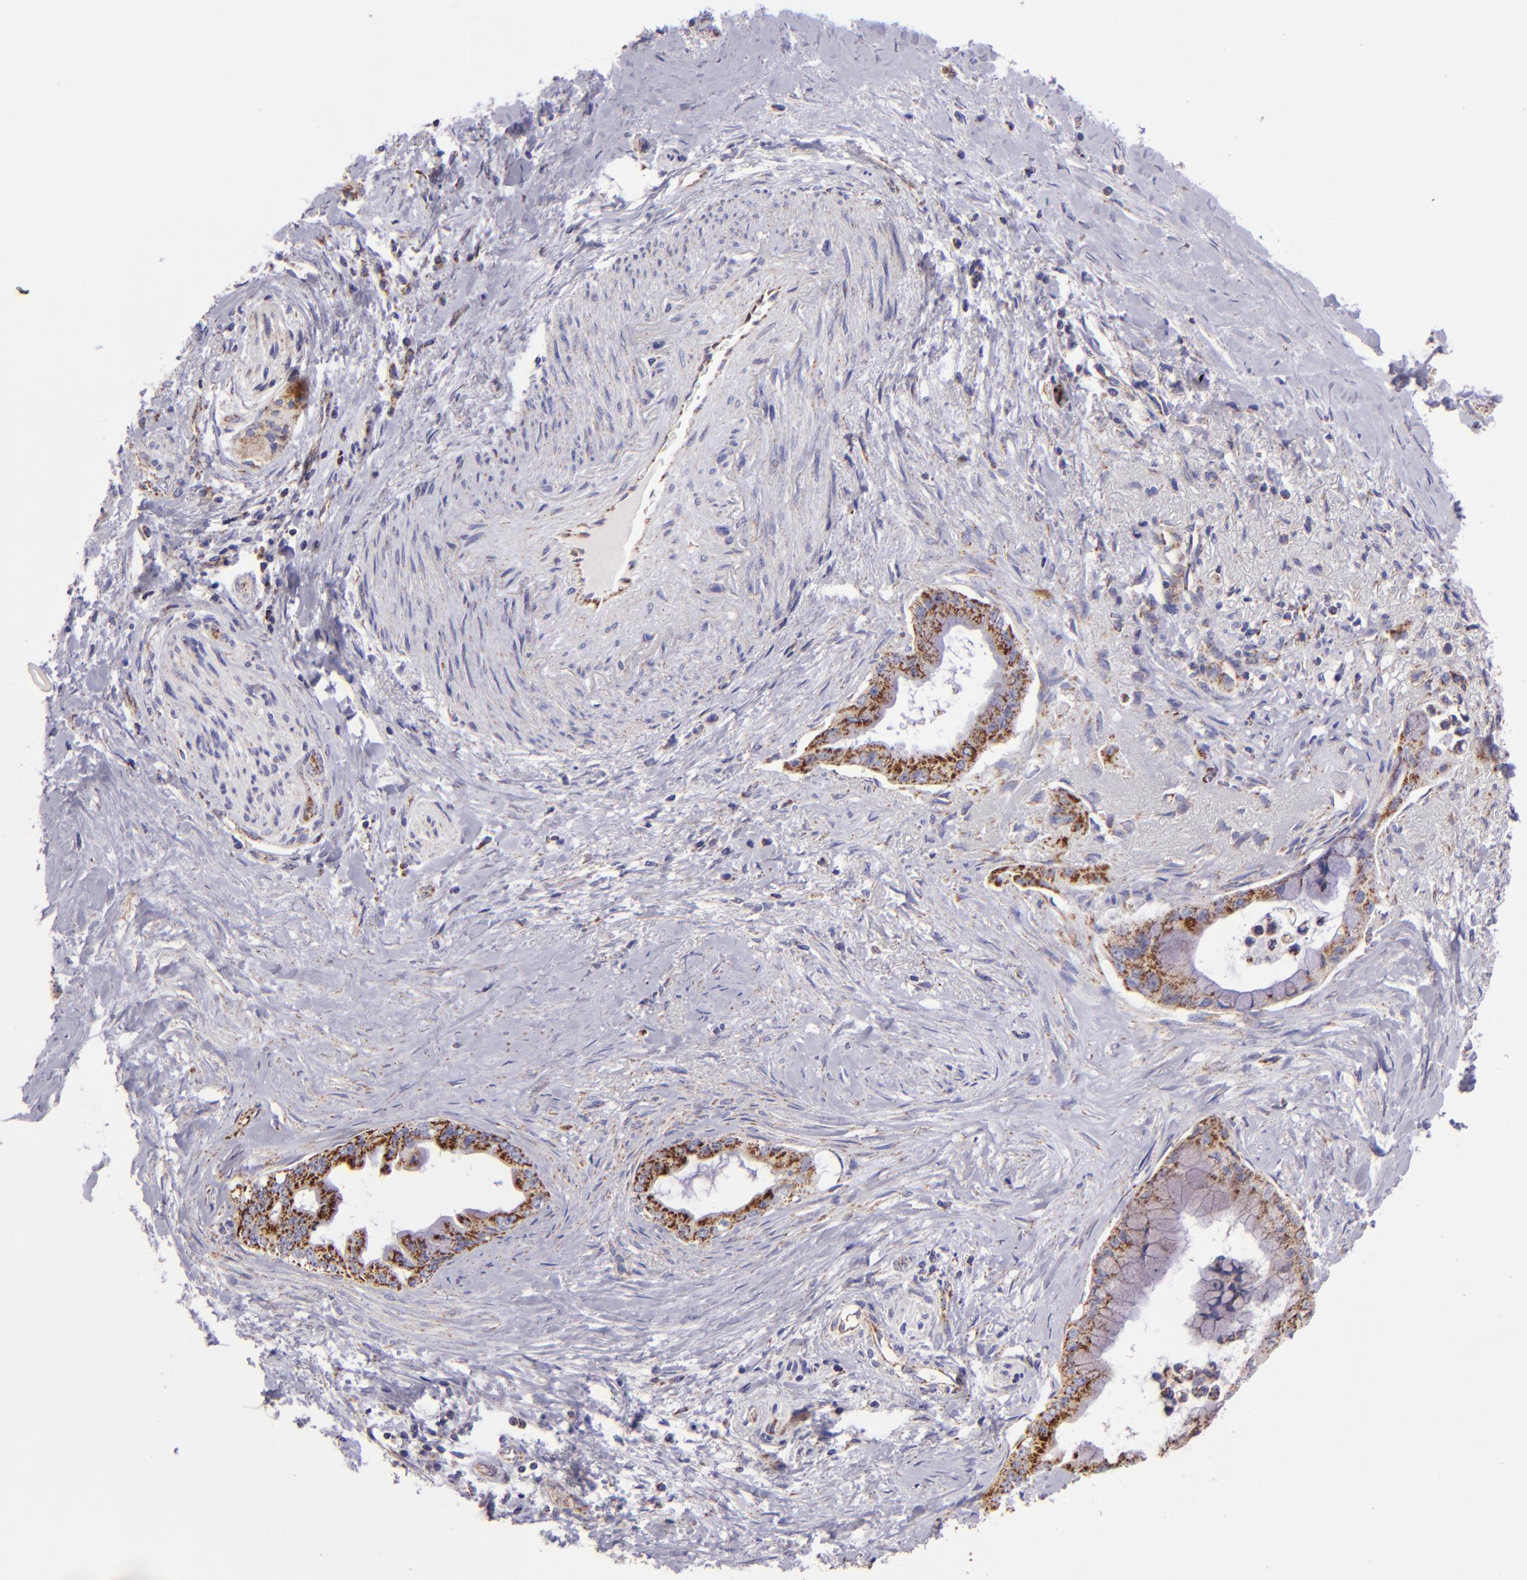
{"staining": {"intensity": "moderate", "quantity": ">75%", "location": "cytoplasmic/membranous"}, "tissue": "pancreatic cancer", "cell_type": "Tumor cells", "image_type": "cancer", "snomed": [{"axis": "morphology", "description": "Adenocarcinoma, NOS"}, {"axis": "topography", "description": "Pancreas"}], "caption": "A high-resolution micrograph shows immunohistochemistry (IHC) staining of adenocarcinoma (pancreatic), which displays moderate cytoplasmic/membranous staining in approximately >75% of tumor cells.", "gene": "HSPD1", "patient": {"sex": "male", "age": 59}}